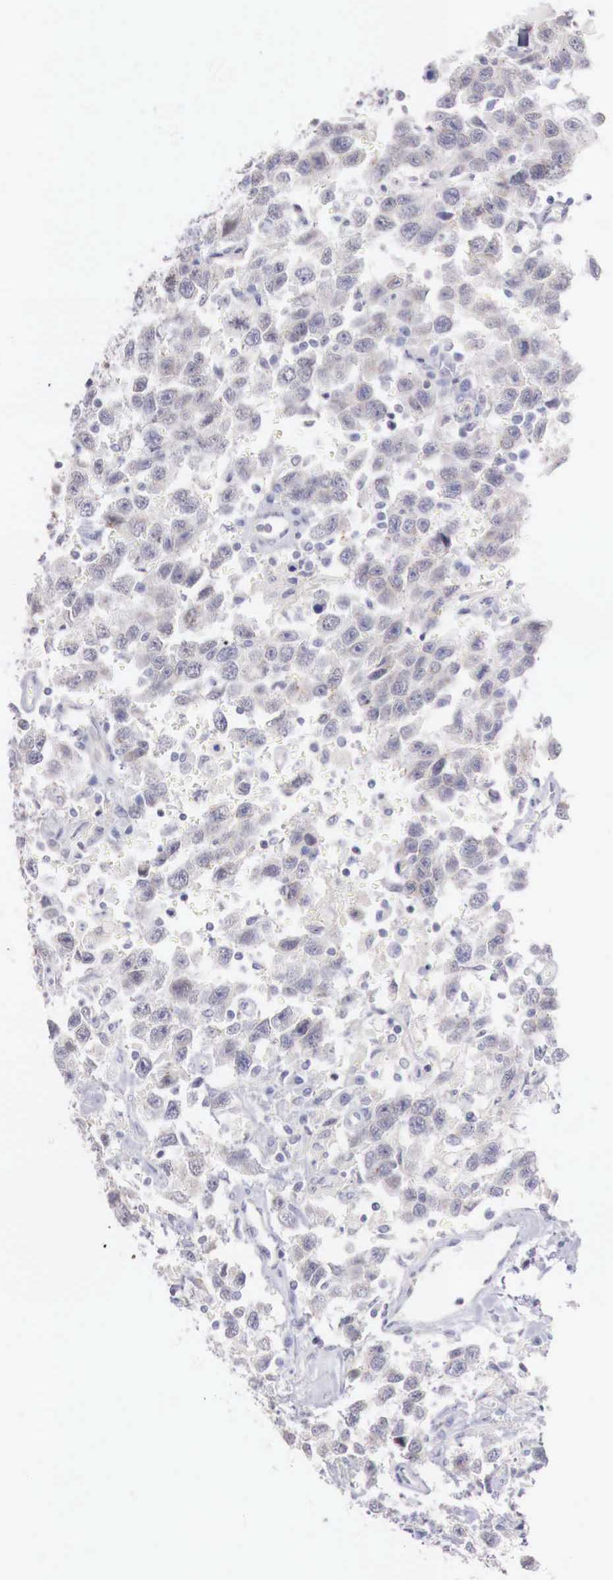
{"staining": {"intensity": "negative", "quantity": "none", "location": "none"}, "tissue": "testis cancer", "cell_type": "Tumor cells", "image_type": "cancer", "snomed": [{"axis": "morphology", "description": "Seminoma, NOS"}, {"axis": "topography", "description": "Testis"}], "caption": "Testis cancer was stained to show a protein in brown. There is no significant positivity in tumor cells.", "gene": "TRIM13", "patient": {"sex": "male", "age": 41}}